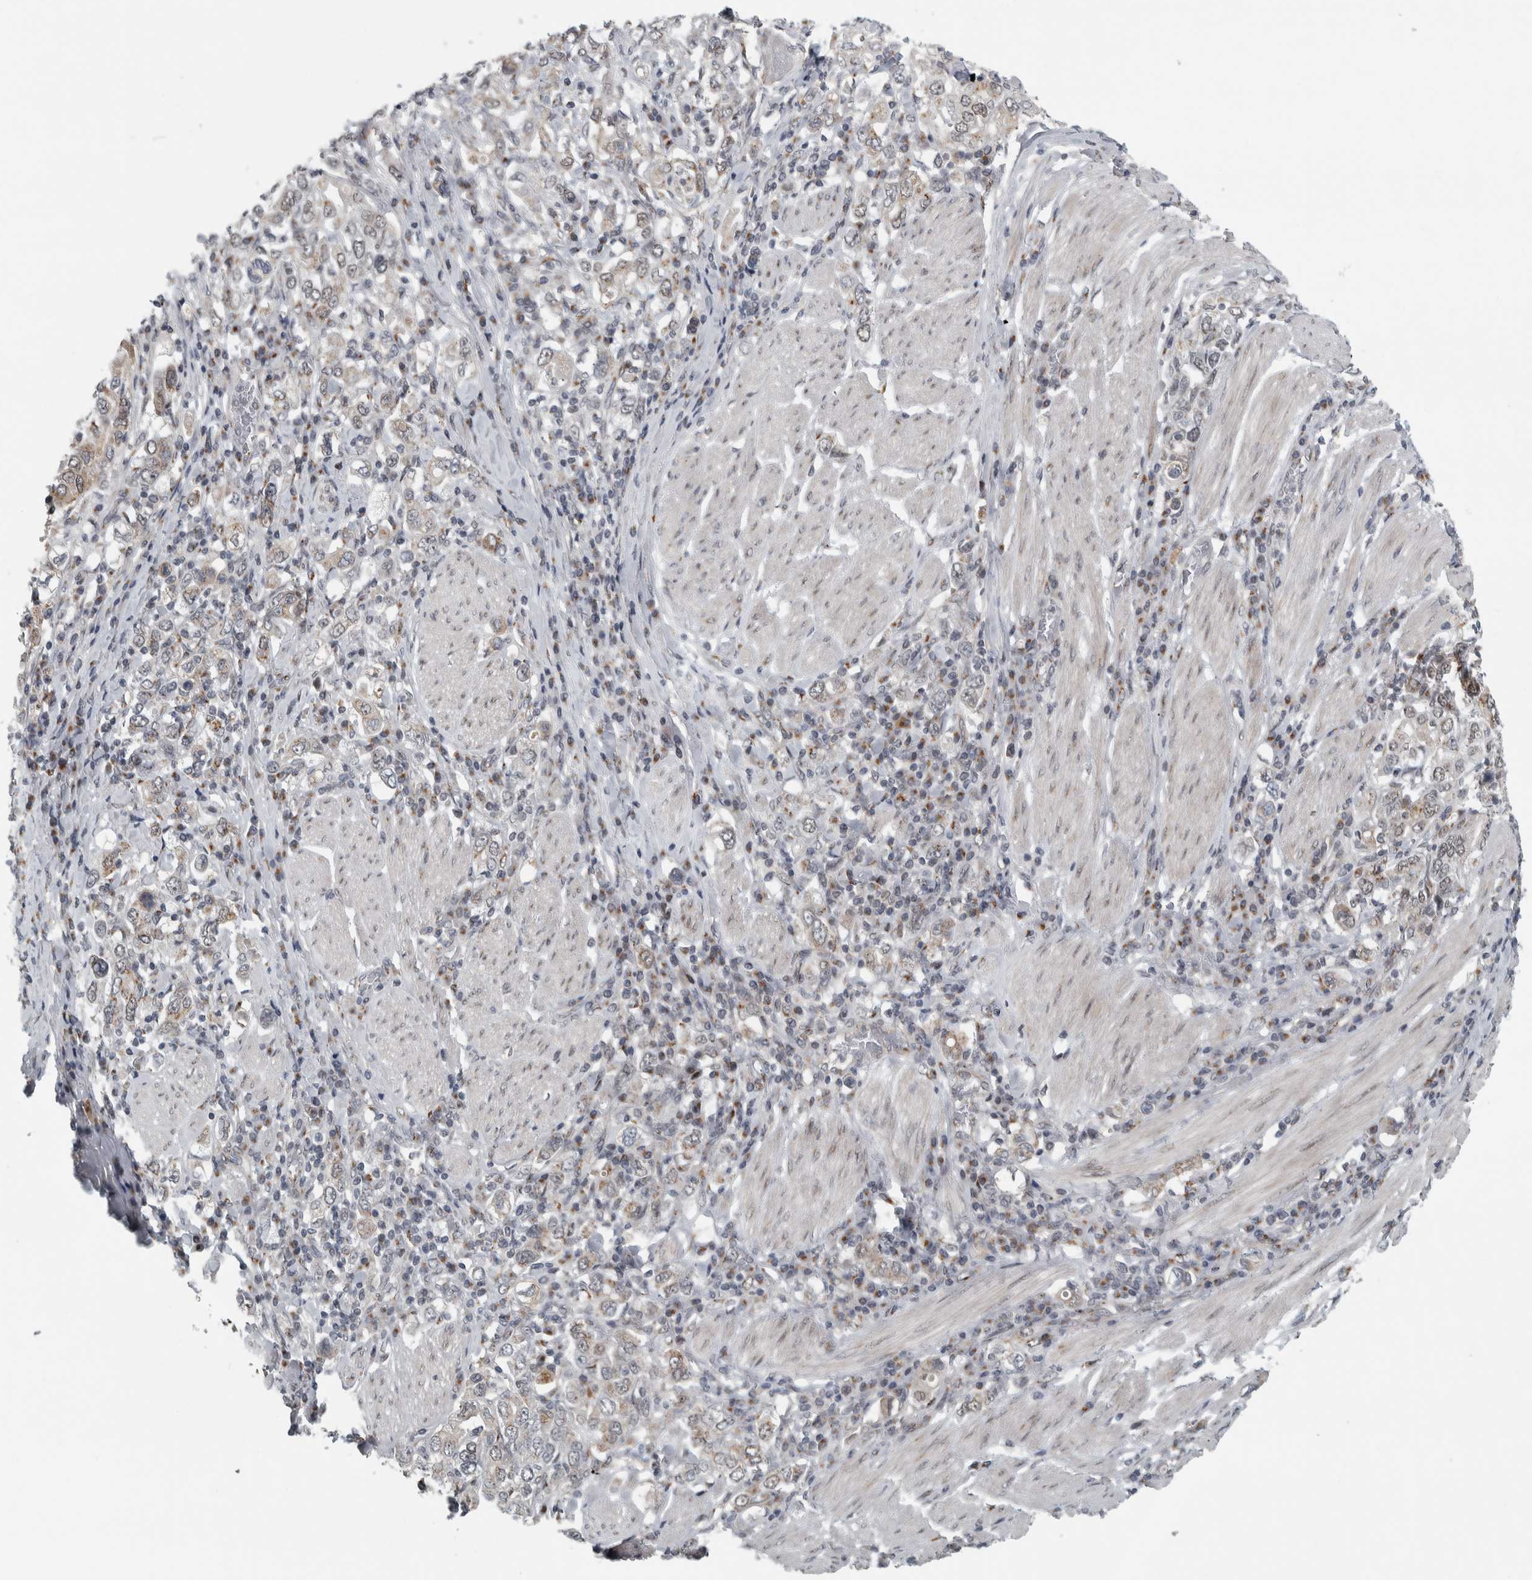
{"staining": {"intensity": "weak", "quantity": "<25%", "location": "cytoplasmic/membranous,nuclear"}, "tissue": "stomach cancer", "cell_type": "Tumor cells", "image_type": "cancer", "snomed": [{"axis": "morphology", "description": "Adenocarcinoma, NOS"}, {"axis": "topography", "description": "Stomach, upper"}], "caption": "This is an immunohistochemistry micrograph of adenocarcinoma (stomach). There is no staining in tumor cells.", "gene": "ZMYND8", "patient": {"sex": "male", "age": 62}}